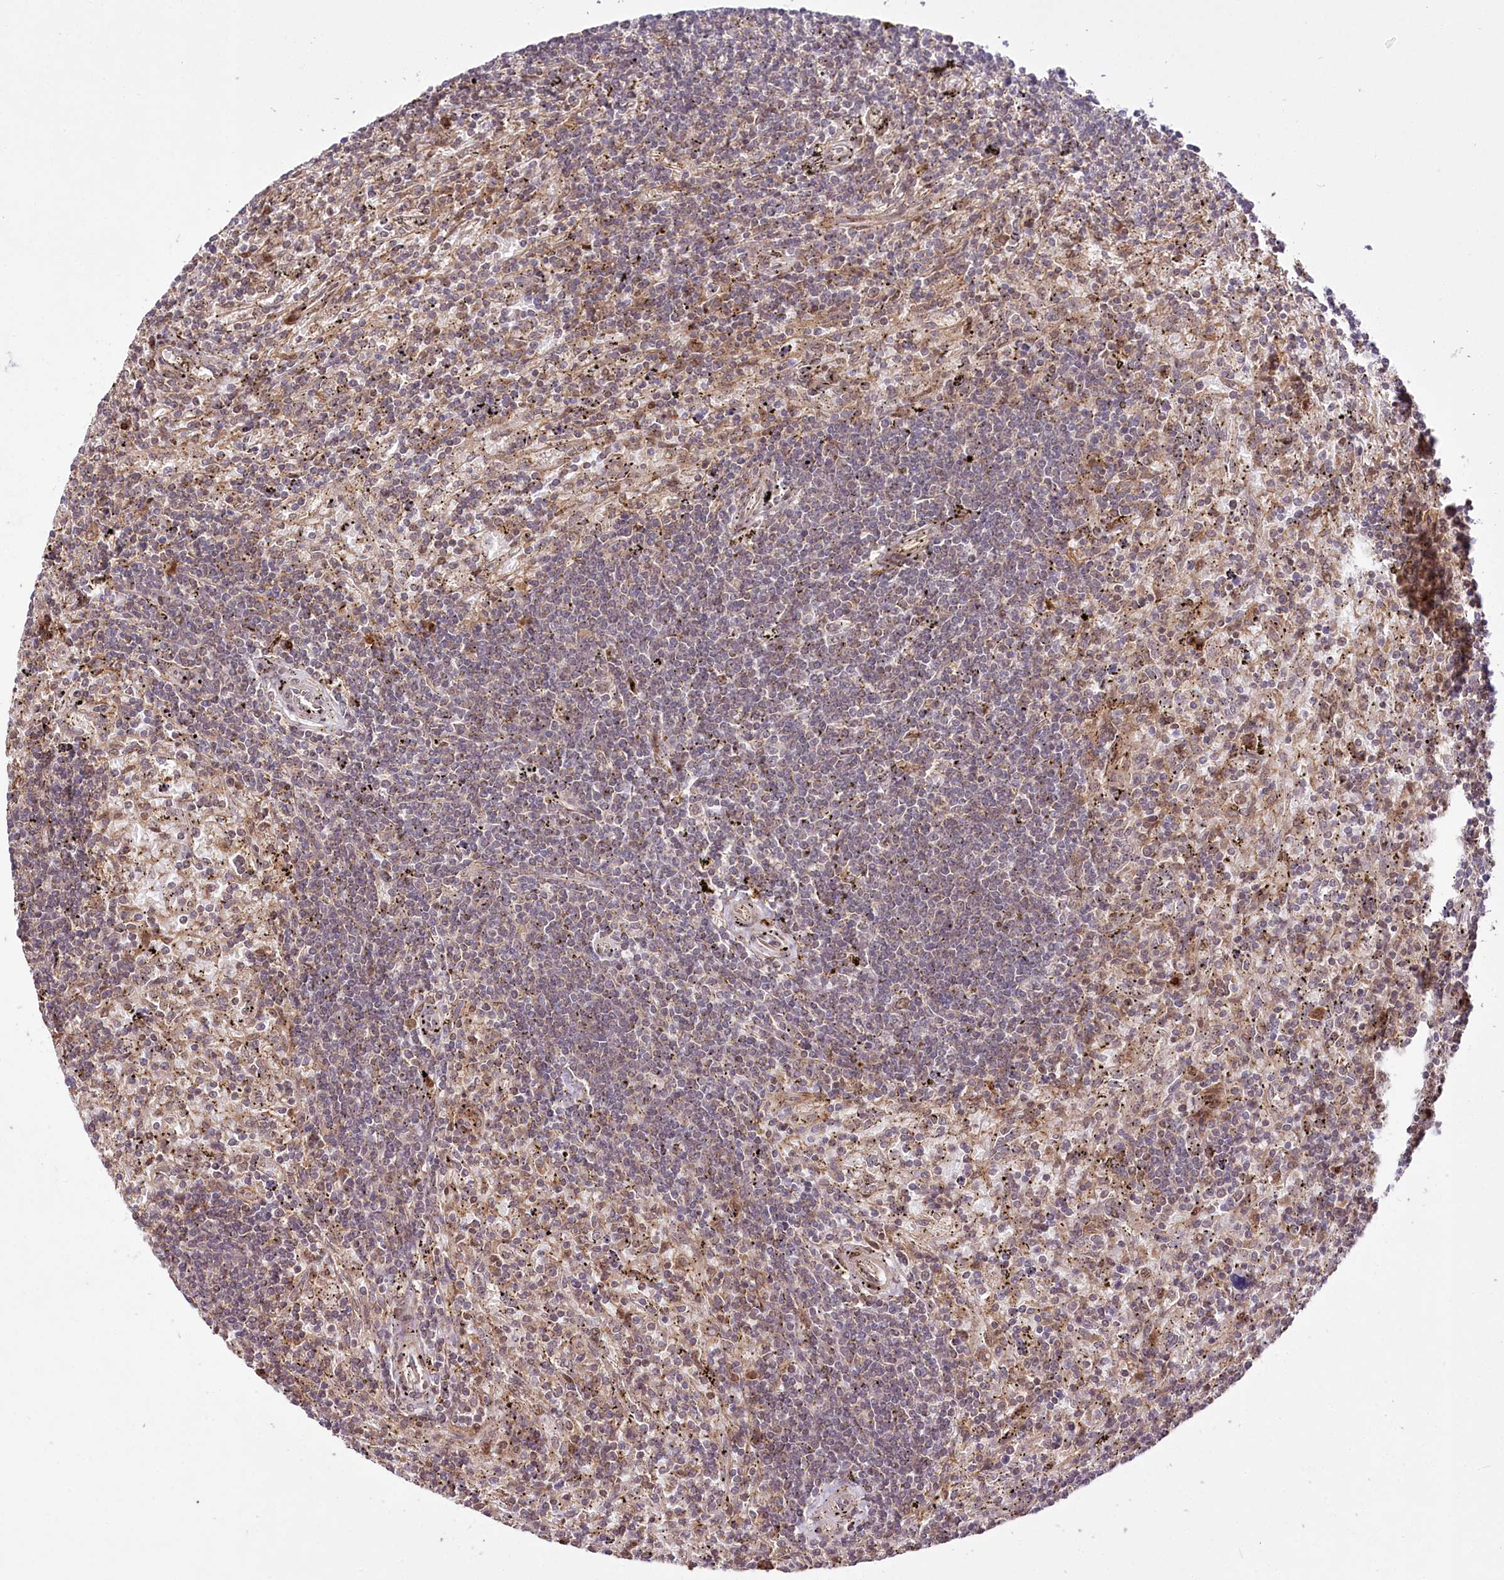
{"staining": {"intensity": "weak", "quantity": "25%-75%", "location": "cytoplasmic/membranous"}, "tissue": "lymphoma", "cell_type": "Tumor cells", "image_type": "cancer", "snomed": [{"axis": "morphology", "description": "Malignant lymphoma, non-Hodgkin's type, Low grade"}, {"axis": "topography", "description": "Spleen"}], "caption": "Protein expression analysis of human lymphoma reveals weak cytoplasmic/membranous staining in about 25%-75% of tumor cells.", "gene": "COPG1", "patient": {"sex": "male", "age": 76}}